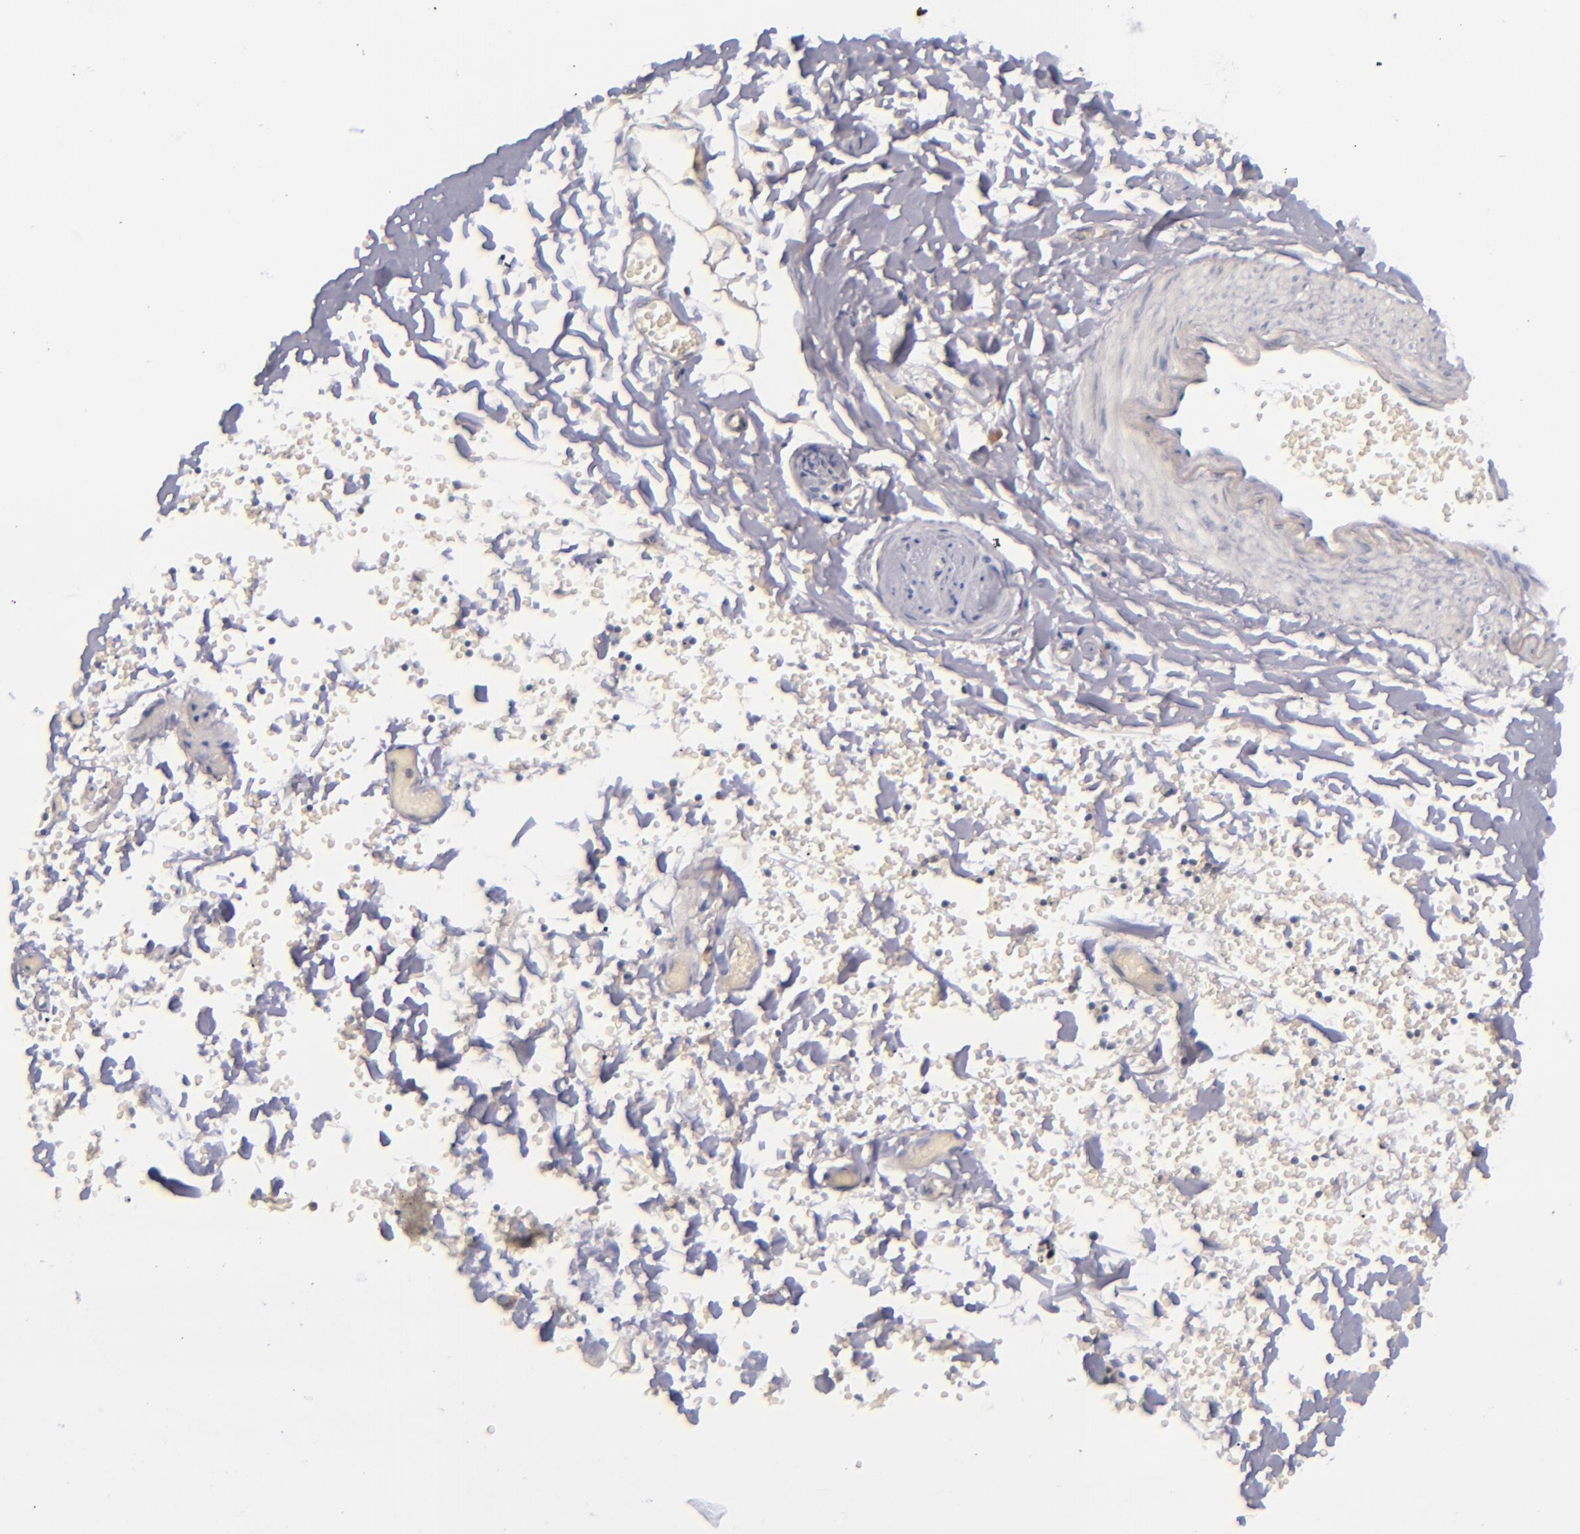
{"staining": {"intensity": "negative", "quantity": "none", "location": "none"}, "tissue": "adipose tissue", "cell_type": "Adipocytes", "image_type": "normal", "snomed": [{"axis": "morphology", "description": "Normal tissue, NOS"}, {"axis": "topography", "description": "Bronchus"}, {"axis": "topography", "description": "Lung"}], "caption": "Immunohistochemistry (IHC) image of benign human adipose tissue stained for a protein (brown), which shows no positivity in adipocytes. (Brightfield microscopy of DAB (3,3'-diaminobenzidine) immunohistochemistry (IHC) at high magnification).", "gene": "TSC2", "patient": {"sex": "female", "age": 56}}